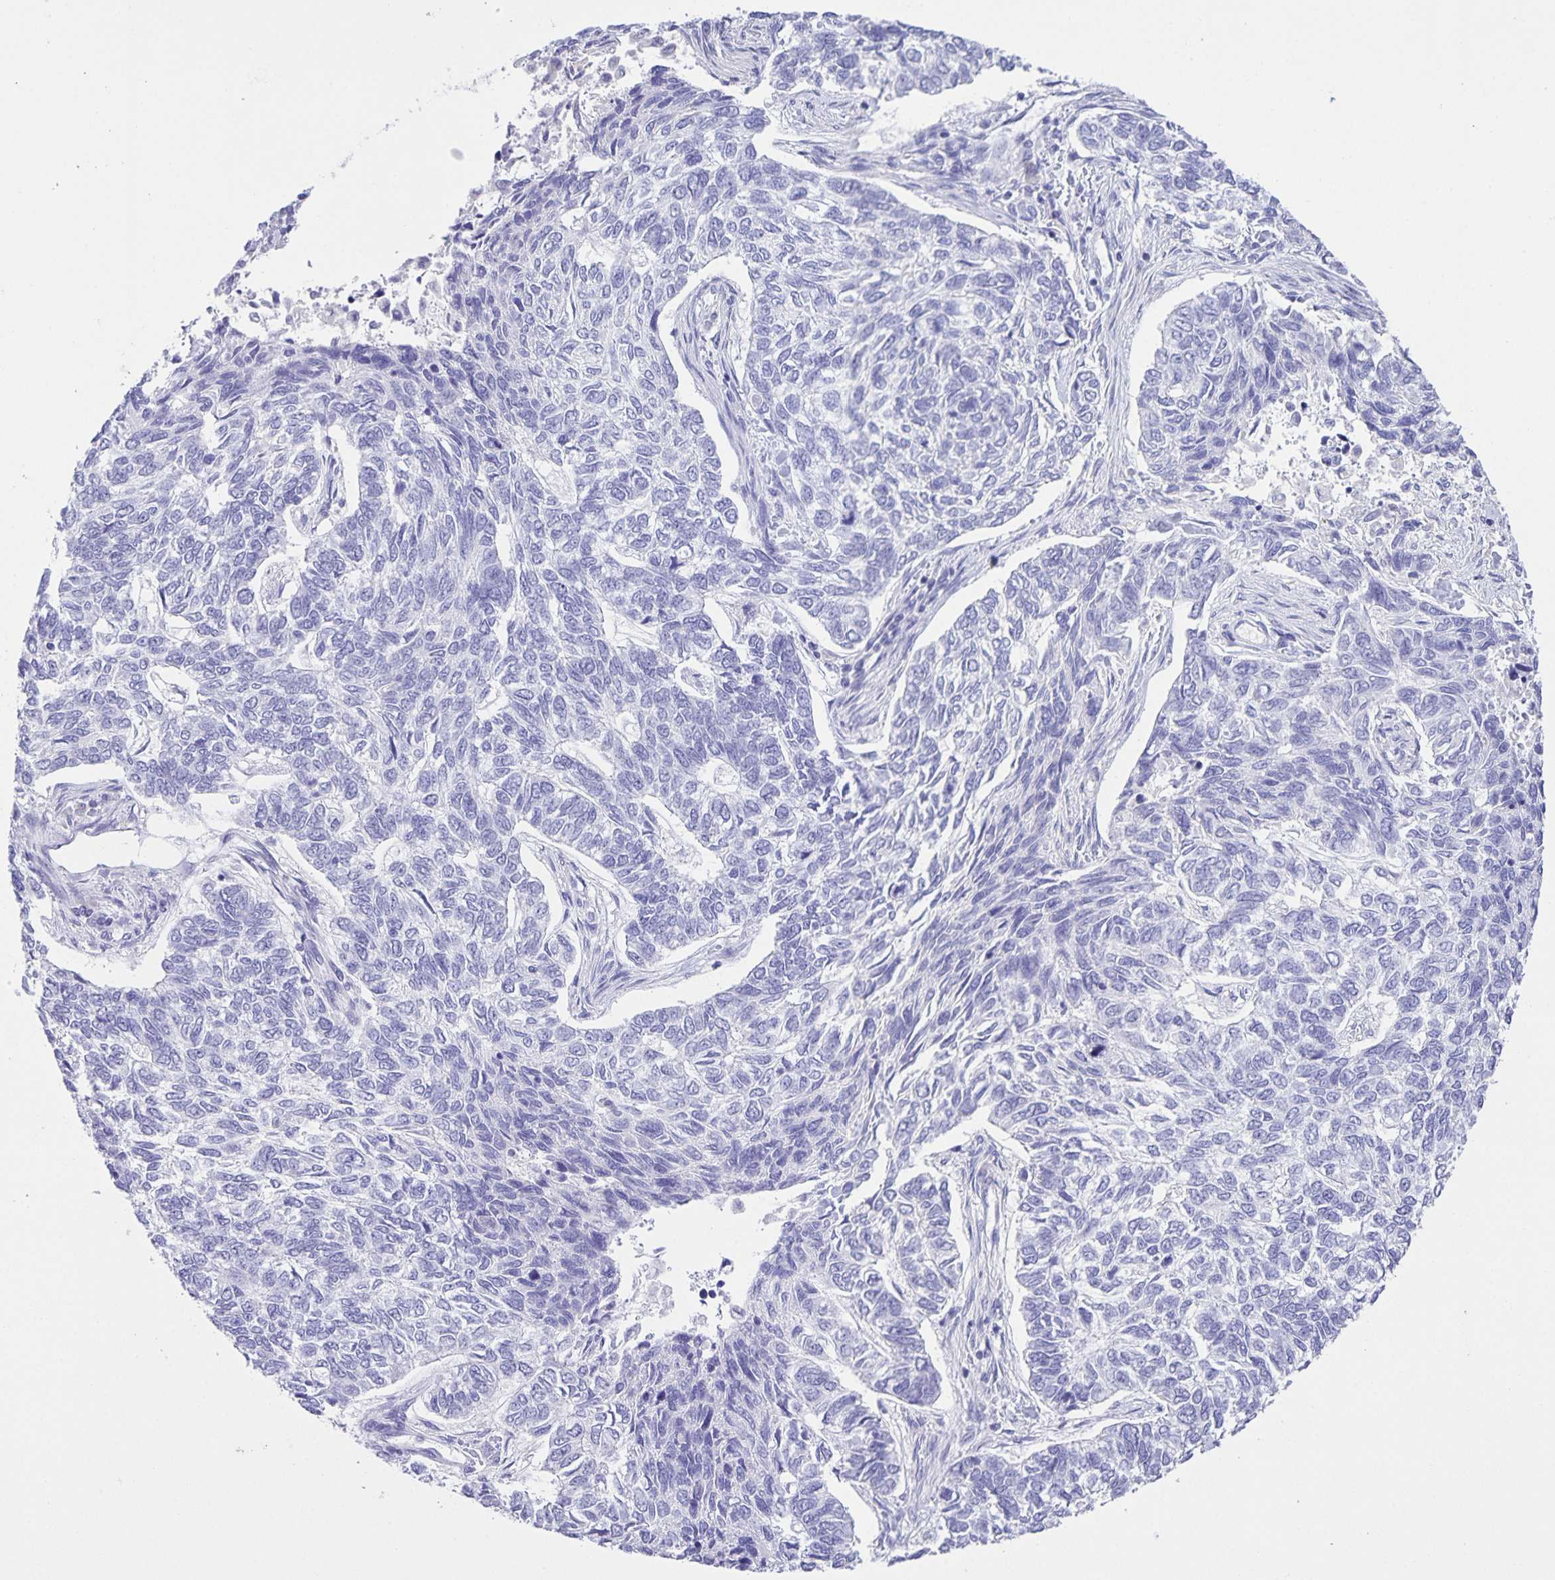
{"staining": {"intensity": "negative", "quantity": "none", "location": "none"}, "tissue": "skin cancer", "cell_type": "Tumor cells", "image_type": "cancer", "snomed": [{"axis": "morphology", "description": "Basal cell carcinoma"}, {"axis": "topography", "description": "Skin"}], "caption": "There is no significant staining in tumor cells of skin cancer.", "gene": "UBQLN3", "patient": {"sex": "female", "age": 65}}